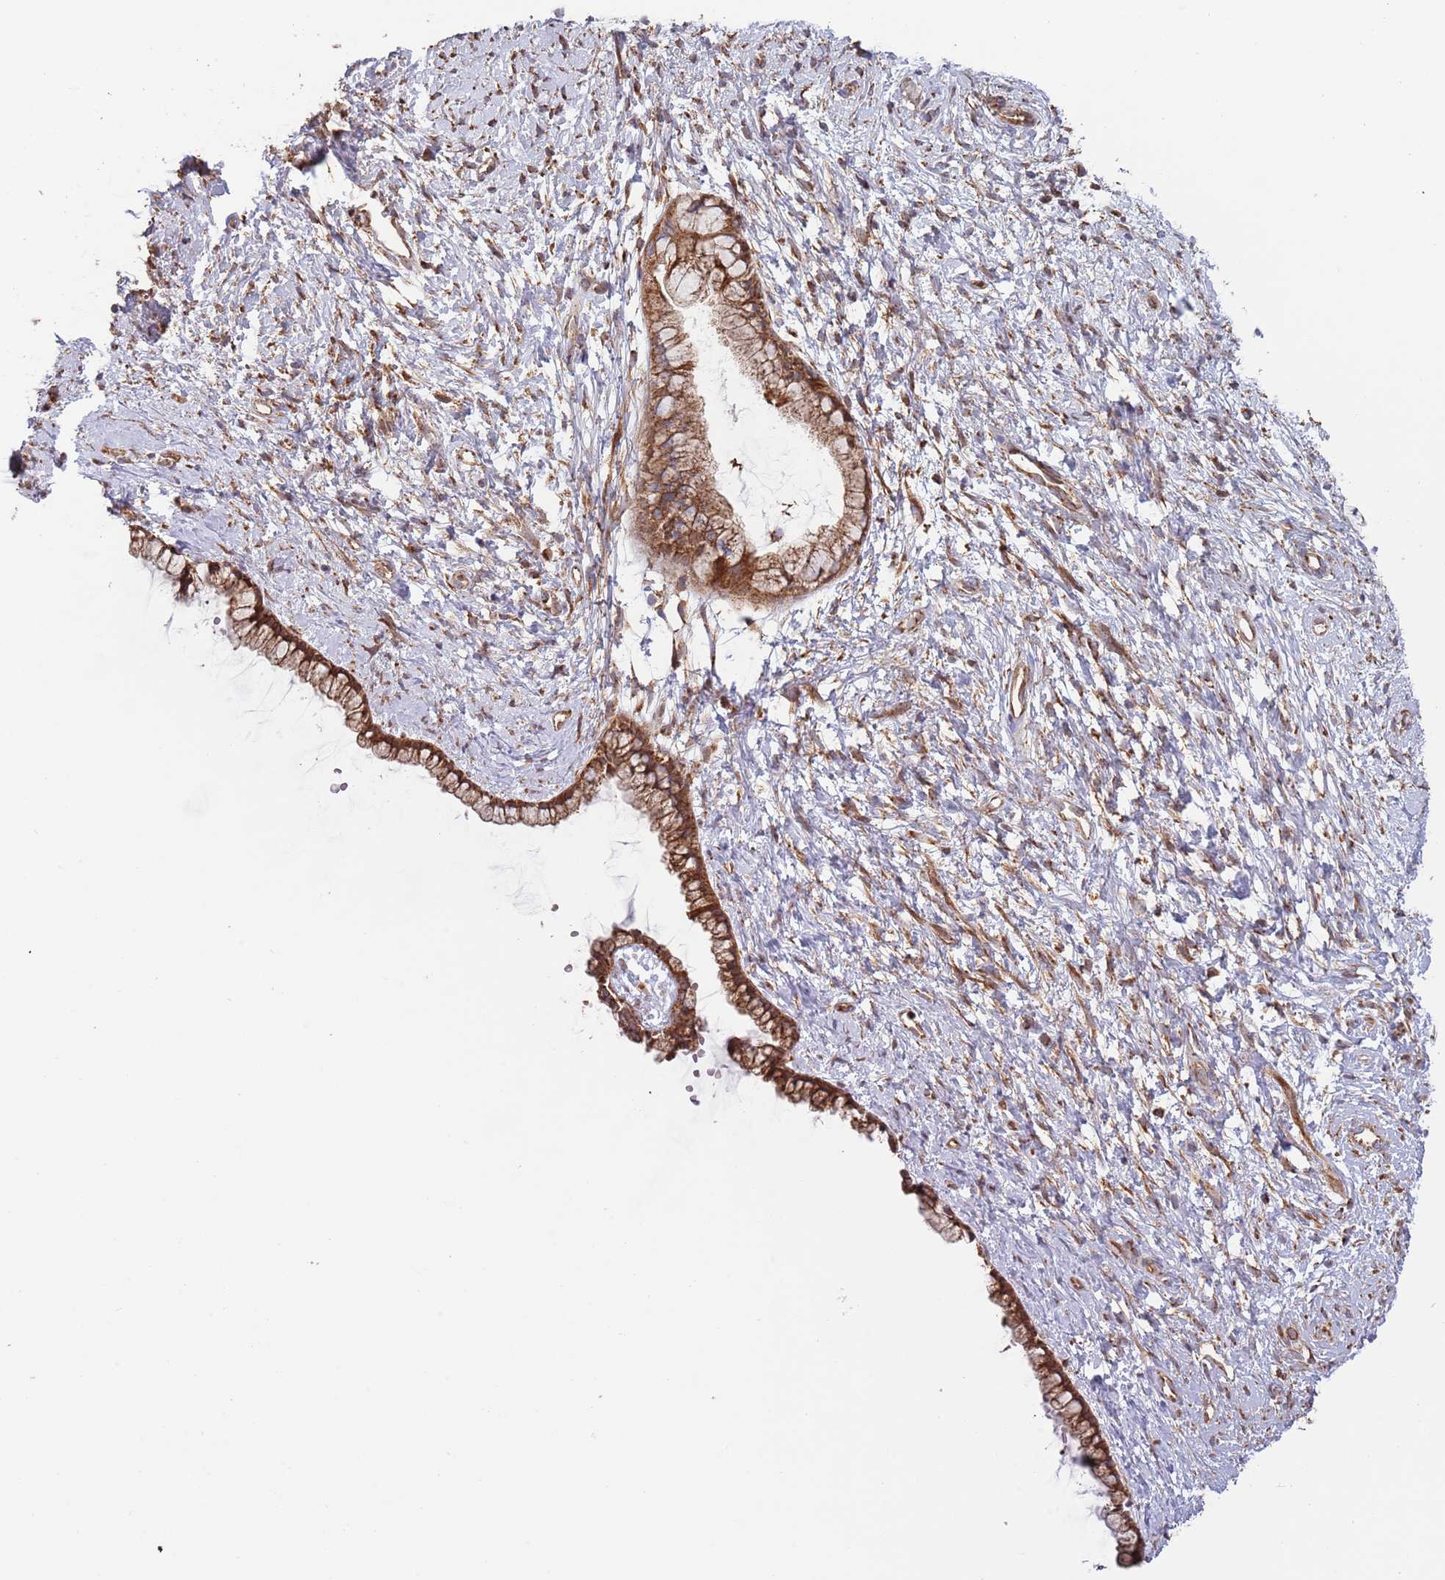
{"staining": {"intensity": "strong", "quantity": ">75%", "location": "cytoplasmic/membranous"}, "tissue": "cervix", "cell_type": "Glandular cells", "image_type": "normal", "snomed": [{"axis": "morphology", "description": "Normal tissue, NOS"}, {"axis": "topography", "description": "Cervix"}], "caption": "Protein staining of benign cervix reveals strong cytoplasmic/membranous expression in about >75% of glandular cells. The staining was performed using DAB to visualize the protein expression in brown, while the nuclei were stained in blue with hematoxylin (Magnification: 20x).", "gene": "ATP5PD", "patient": {"sex": "female", "age": 57}}